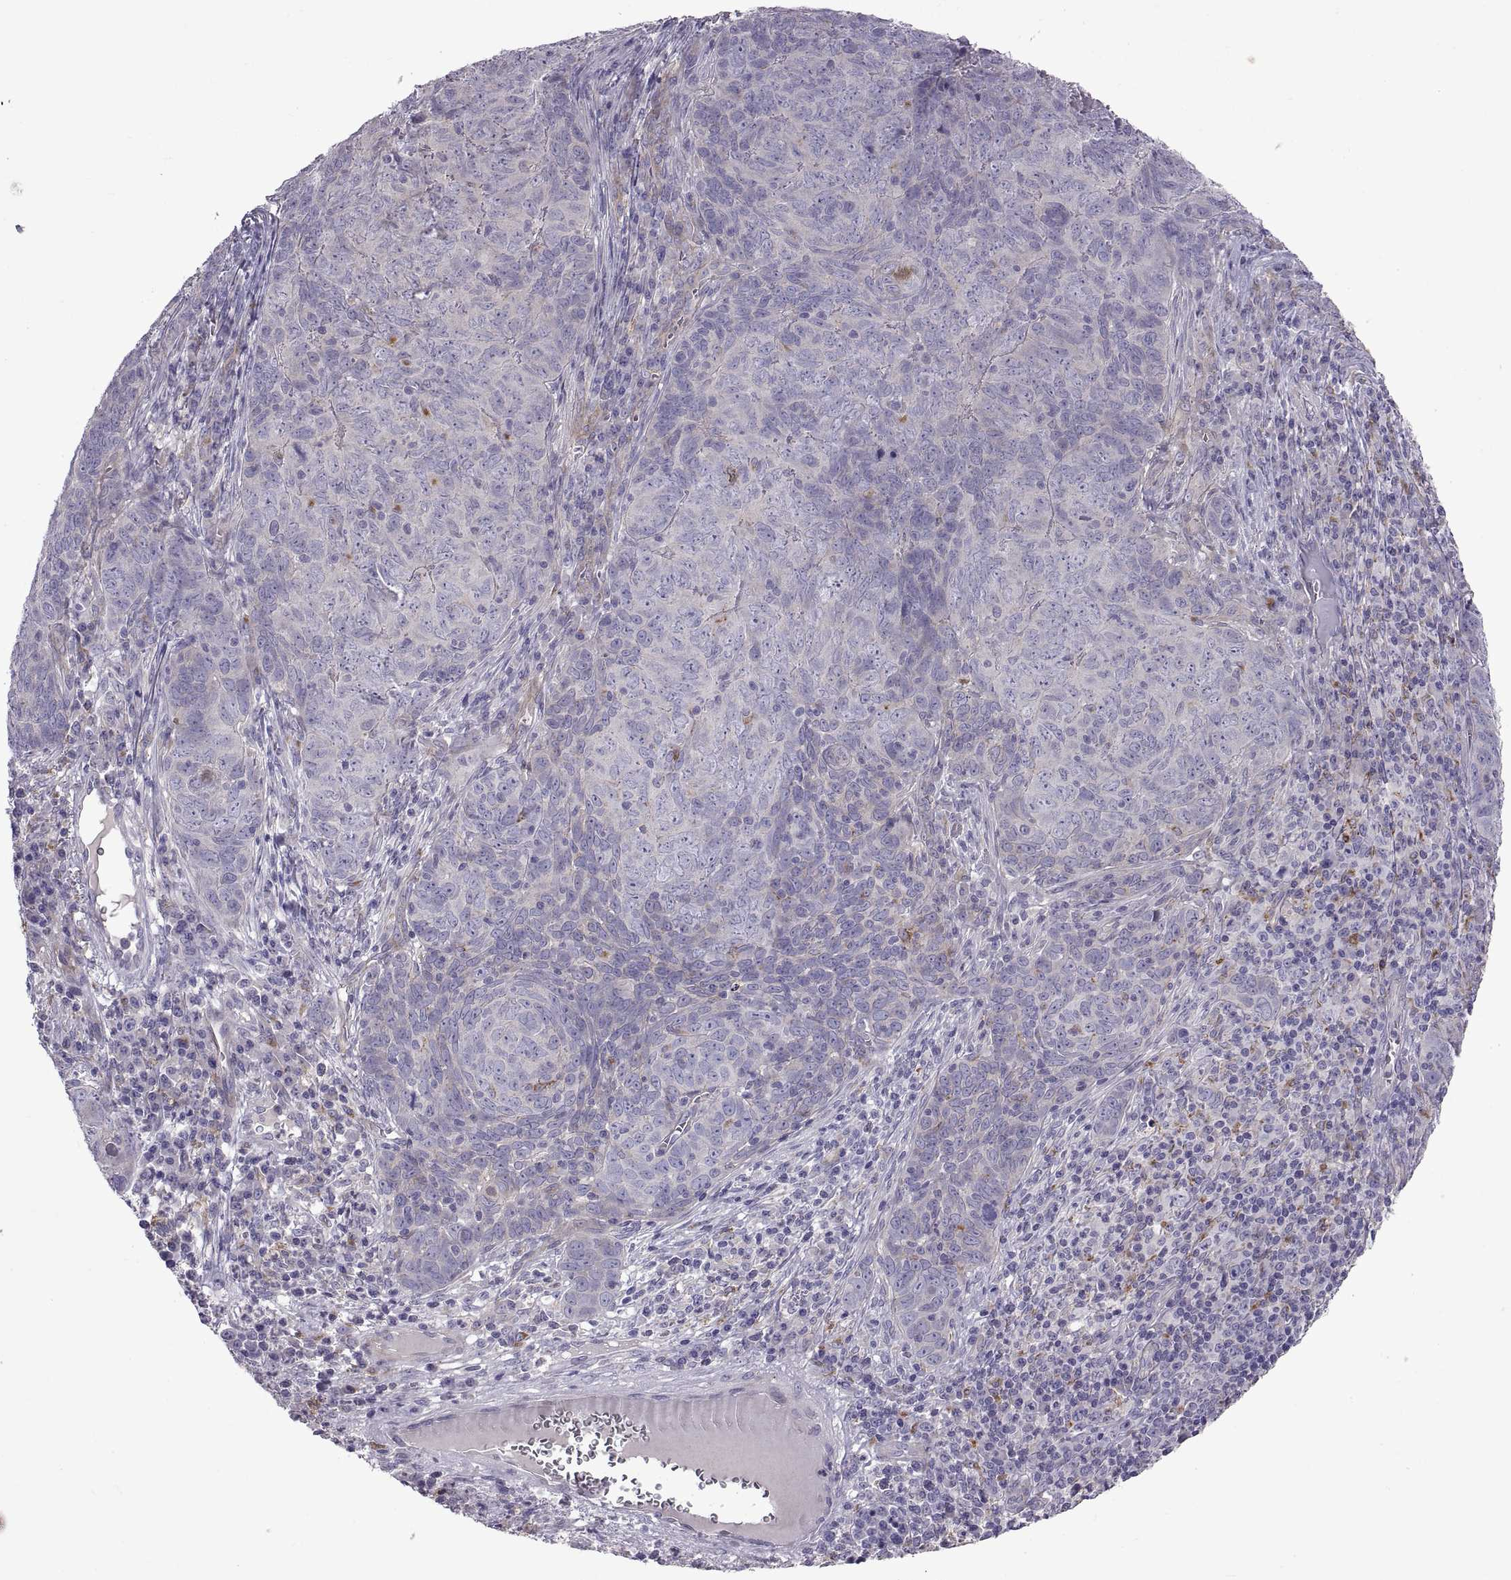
{"staining": {"intensity": "negative", "quantity": "none", "location": "none"}, "tissue": "skin cancer", "cell_type": "Tumor cells", "image_type": "cancer", "snomed": [{"axis": "morphology", "description": "Squamous cell carcinoma, NOS"}, {"axis": "topography", "description": "Skin"}, {"axis": "topography", "description": "Anal"}], "caption": "Tumor cells show no significant protein staining in skin cancer (squamous cell carcinoma).", "gene": "ARSL", "patient": {"sex": "female", "age": 51}}